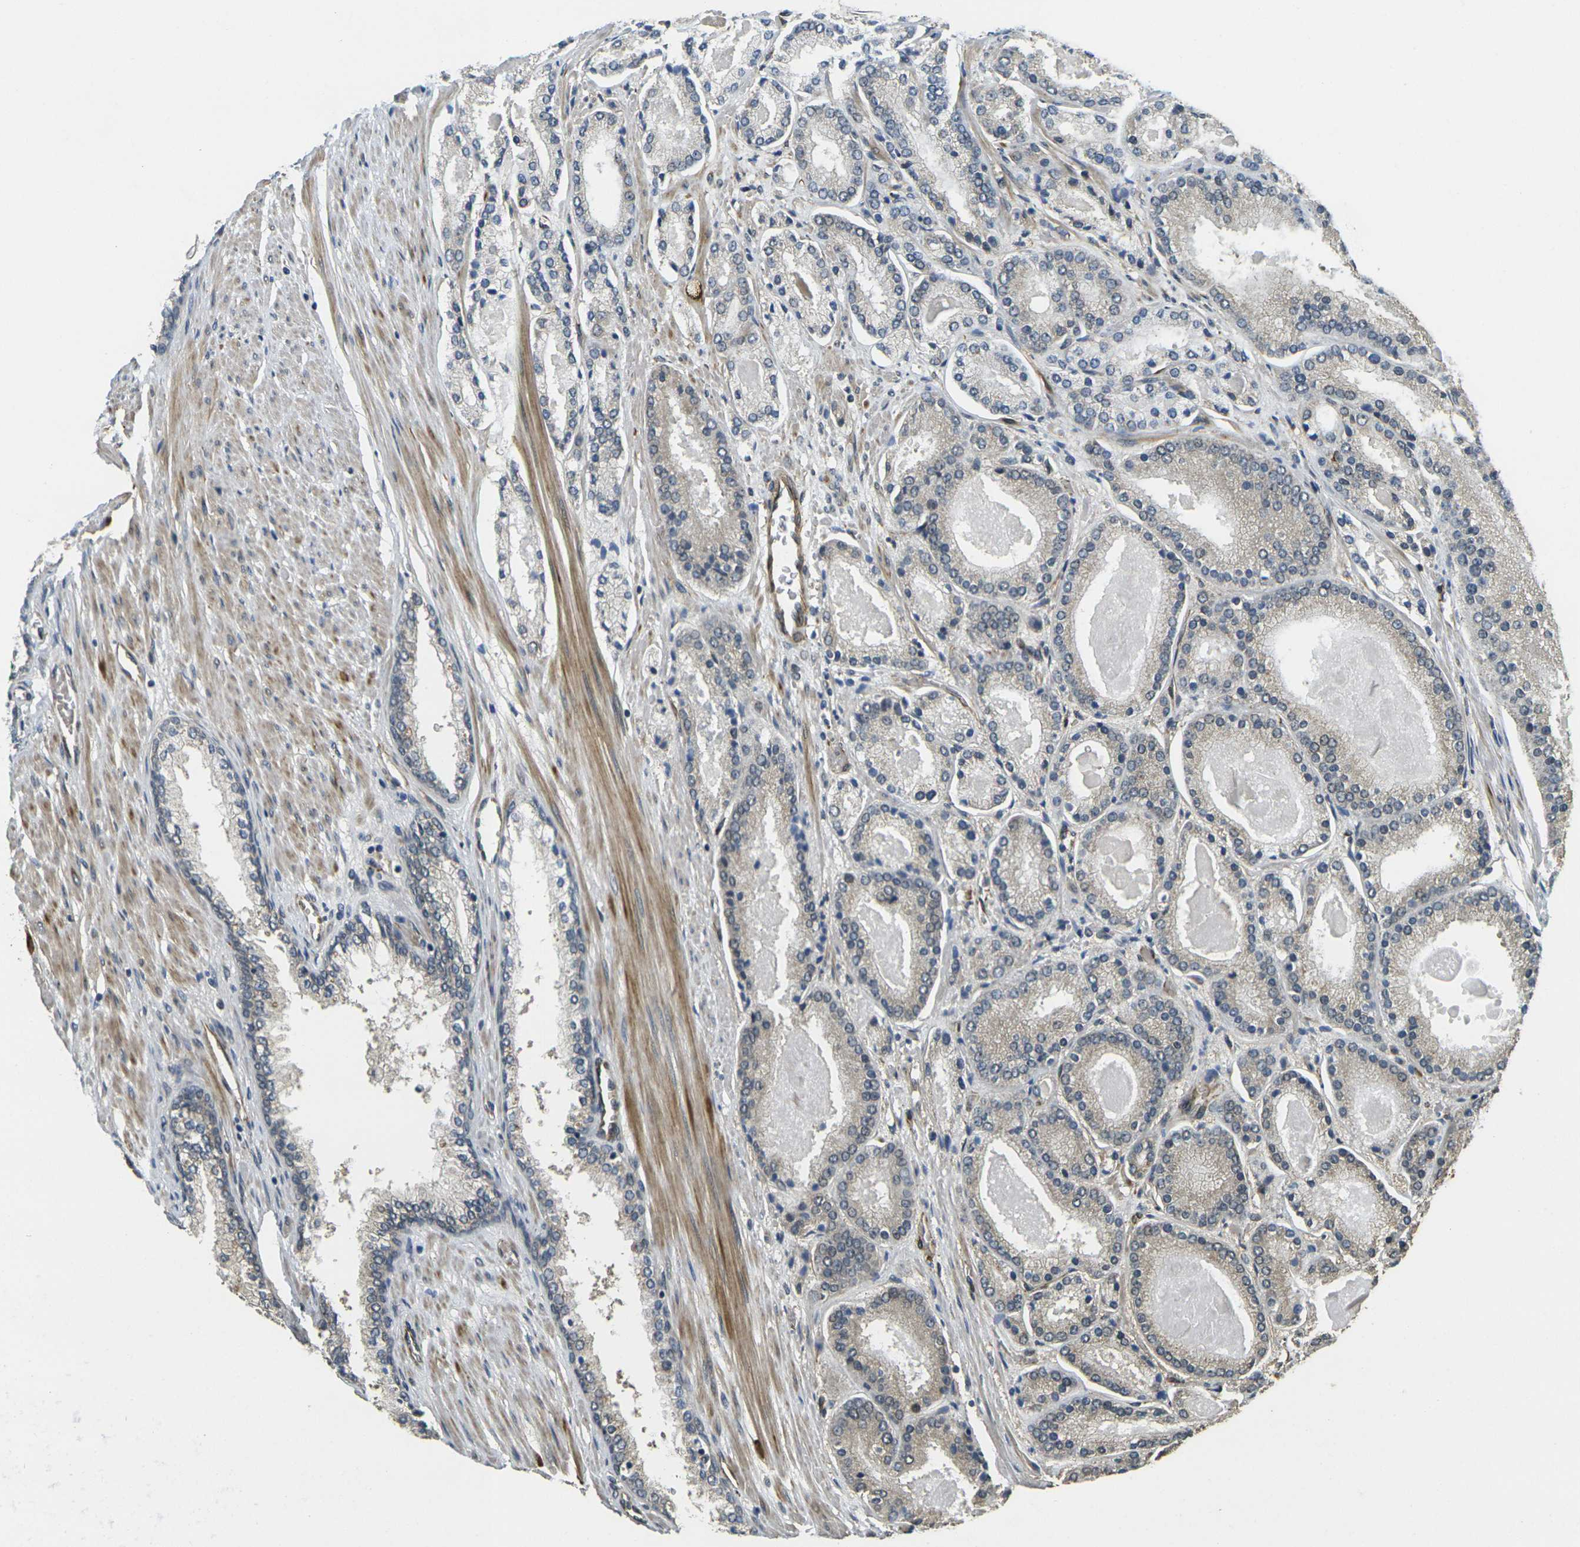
{"staining": {"intensity": "negative", "quantity": "none", "location": "none"}, "tissue": "prostate cancer", "cell_type": "Tumor cells", "image_type": "cancer", "snomed": [{"axis": "morphology", "description": "Adenocarcinoma, Low grade"}, {"axis": "topography", "description": "Prostate"}], "caption": "A high-resolution photomicrograph shows immunohistochemistry staining of prostate adenocarcinoma (low-grade), which shows no significant expression in tumor cells.", "gene": "FUT11", "patient": {"sex": "male", "age": 59}}